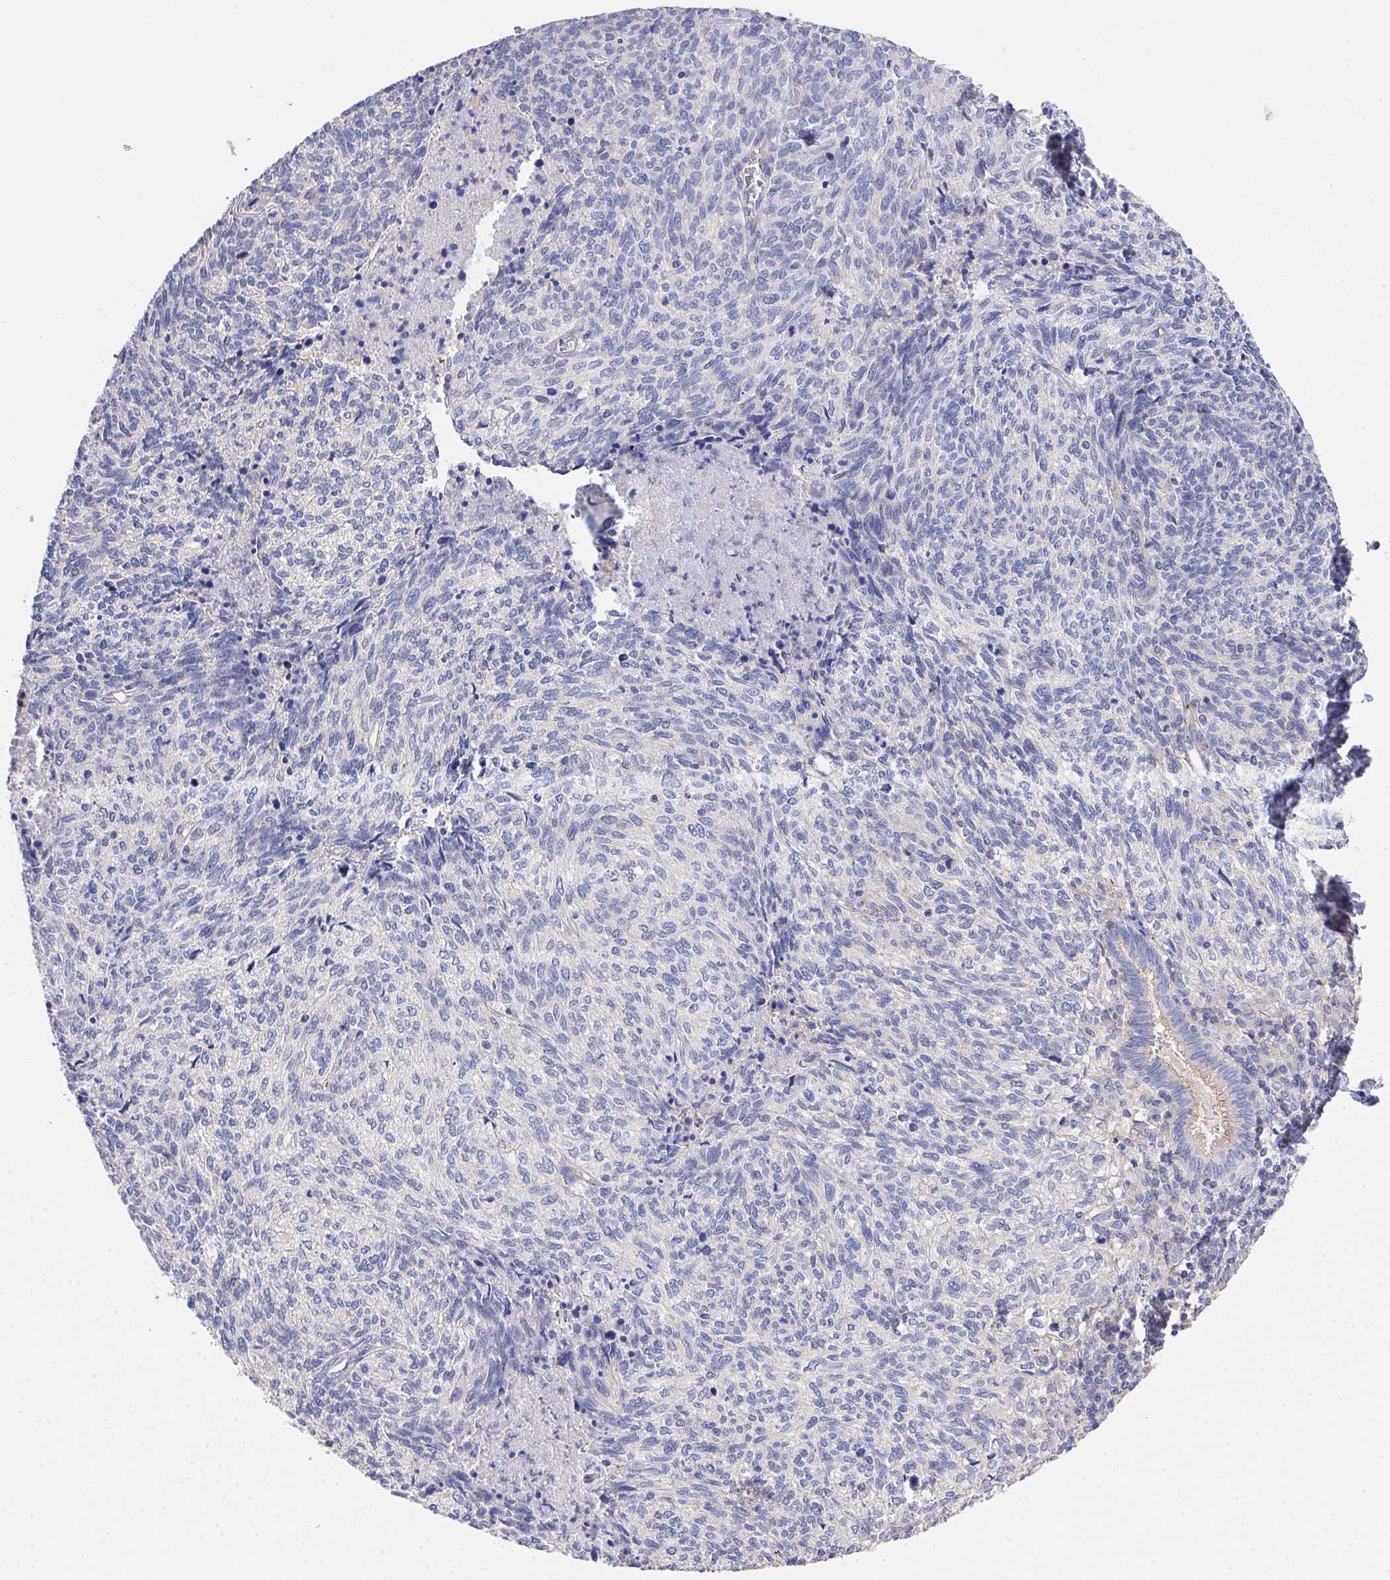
{"staining": {"intensity": "negative", "quantity": "none", "location": "none"}, "tissue": "cervical cancer", "cell_type": "Tumor cells", "image_type": "cancer", "snomed": [{"axis": "morphology", "description": "Squamous cell carcinoma, NOS"}, {"axis": "topography", "description": "Cervix"}], "caption": "Tumor cells show no significant protein staining in cervical squamous cell carcinoma.", "gene": "PRG3", "patient": {"sex": "female", "age": 45}}